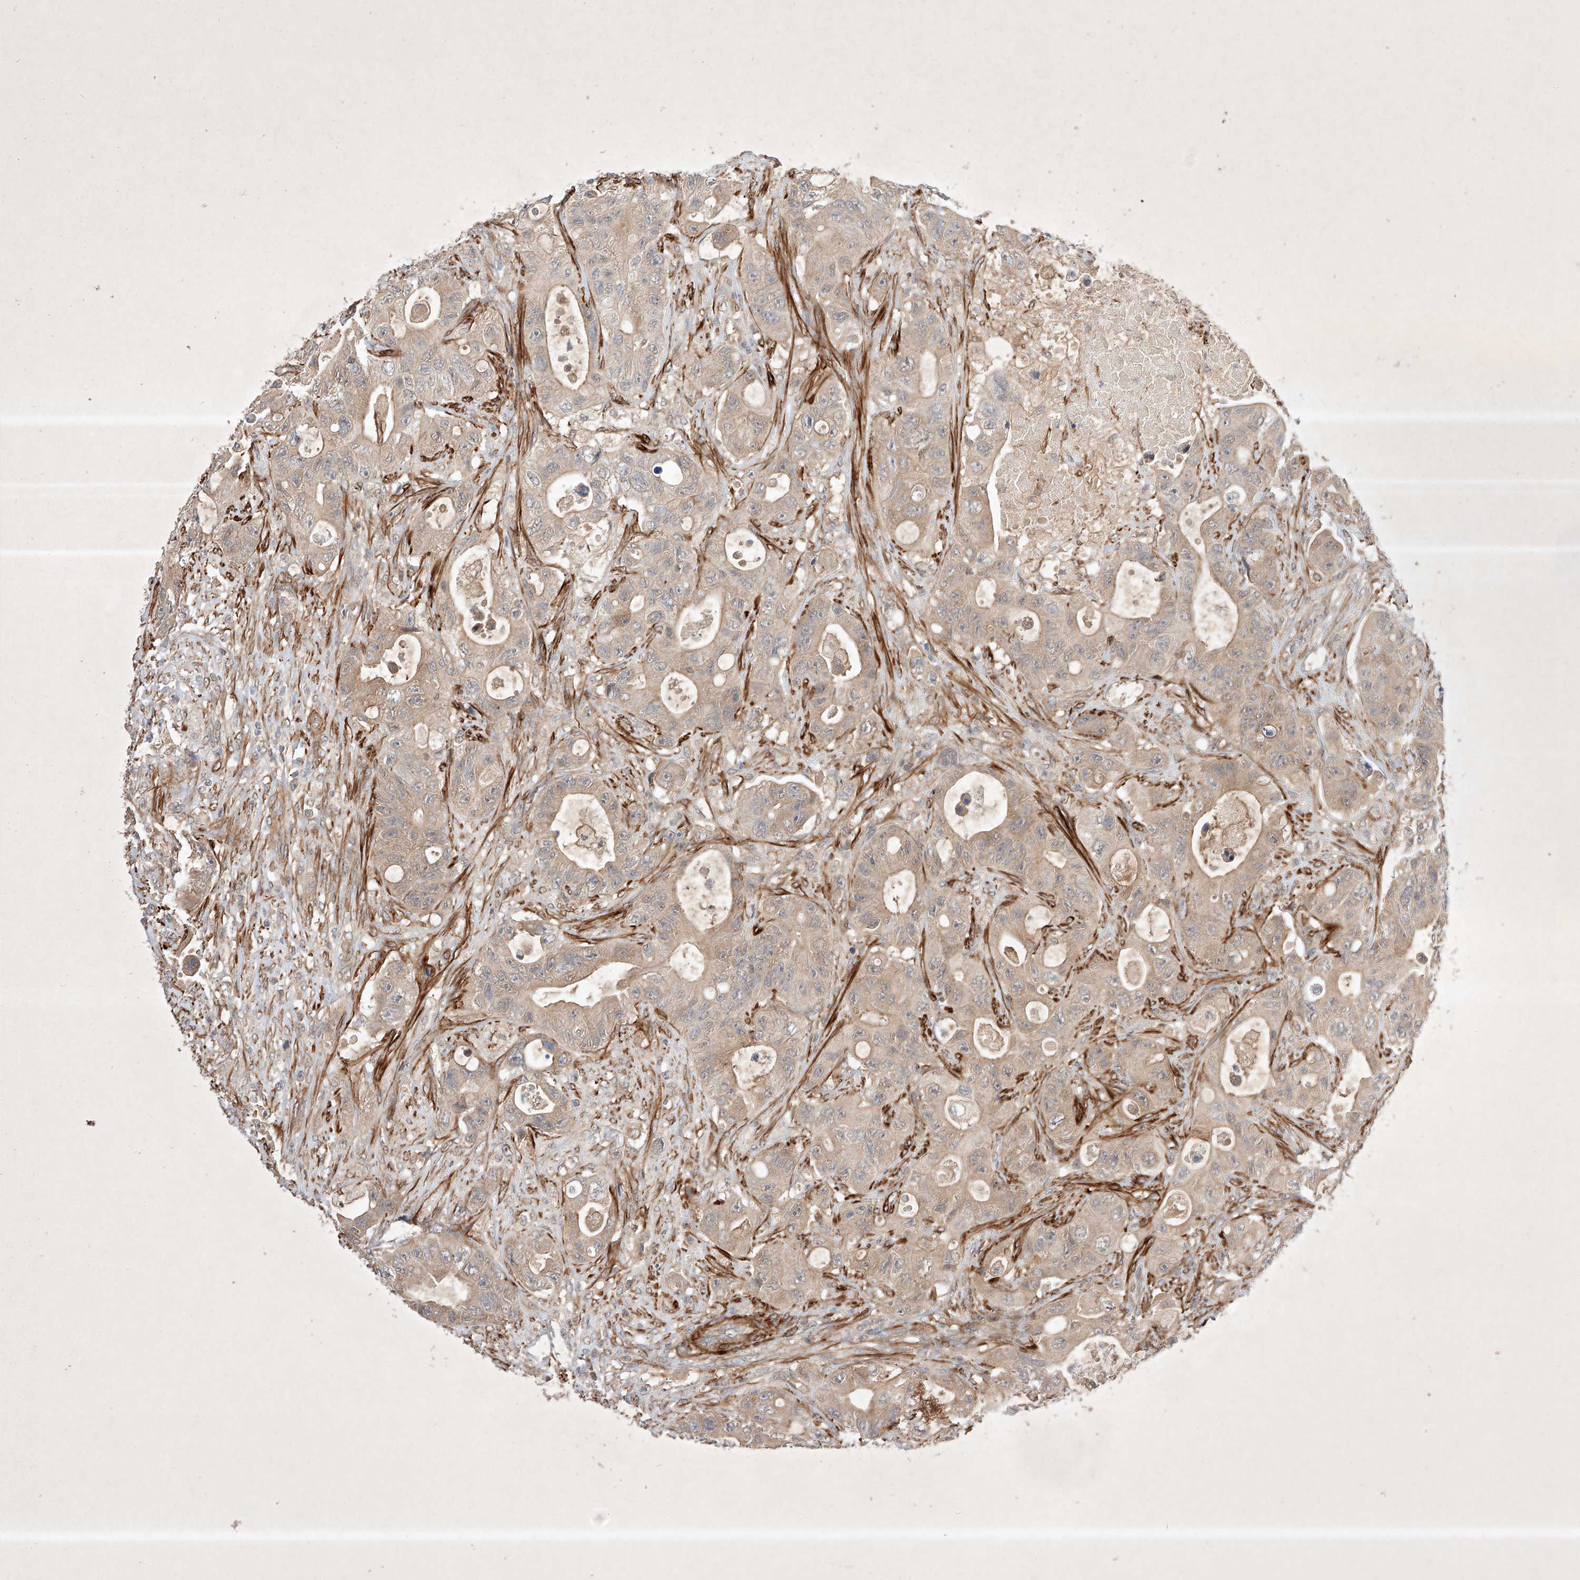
{"staining": {"intensity": "weak", "quantity": "25%-75%", "location": "cytoplasmic/membranous"}, "tissue": "colorectal cancer", "cell_type": "Tumor cells", "image_type": "cancer", "snomed": [{"axis": "morphology", "description": "Adenocarcinoma, NOS"}, {"axis": "topography", "description": "Colon"}], "caption": "Immunohistochemical staining of human colorectal cancer shows weak cytoplasmic/membranous protein staining in about 25%-75% of tumor cells.", "gene": "ARHGAP33", "patient": {"sex": "female", "age": 46}}